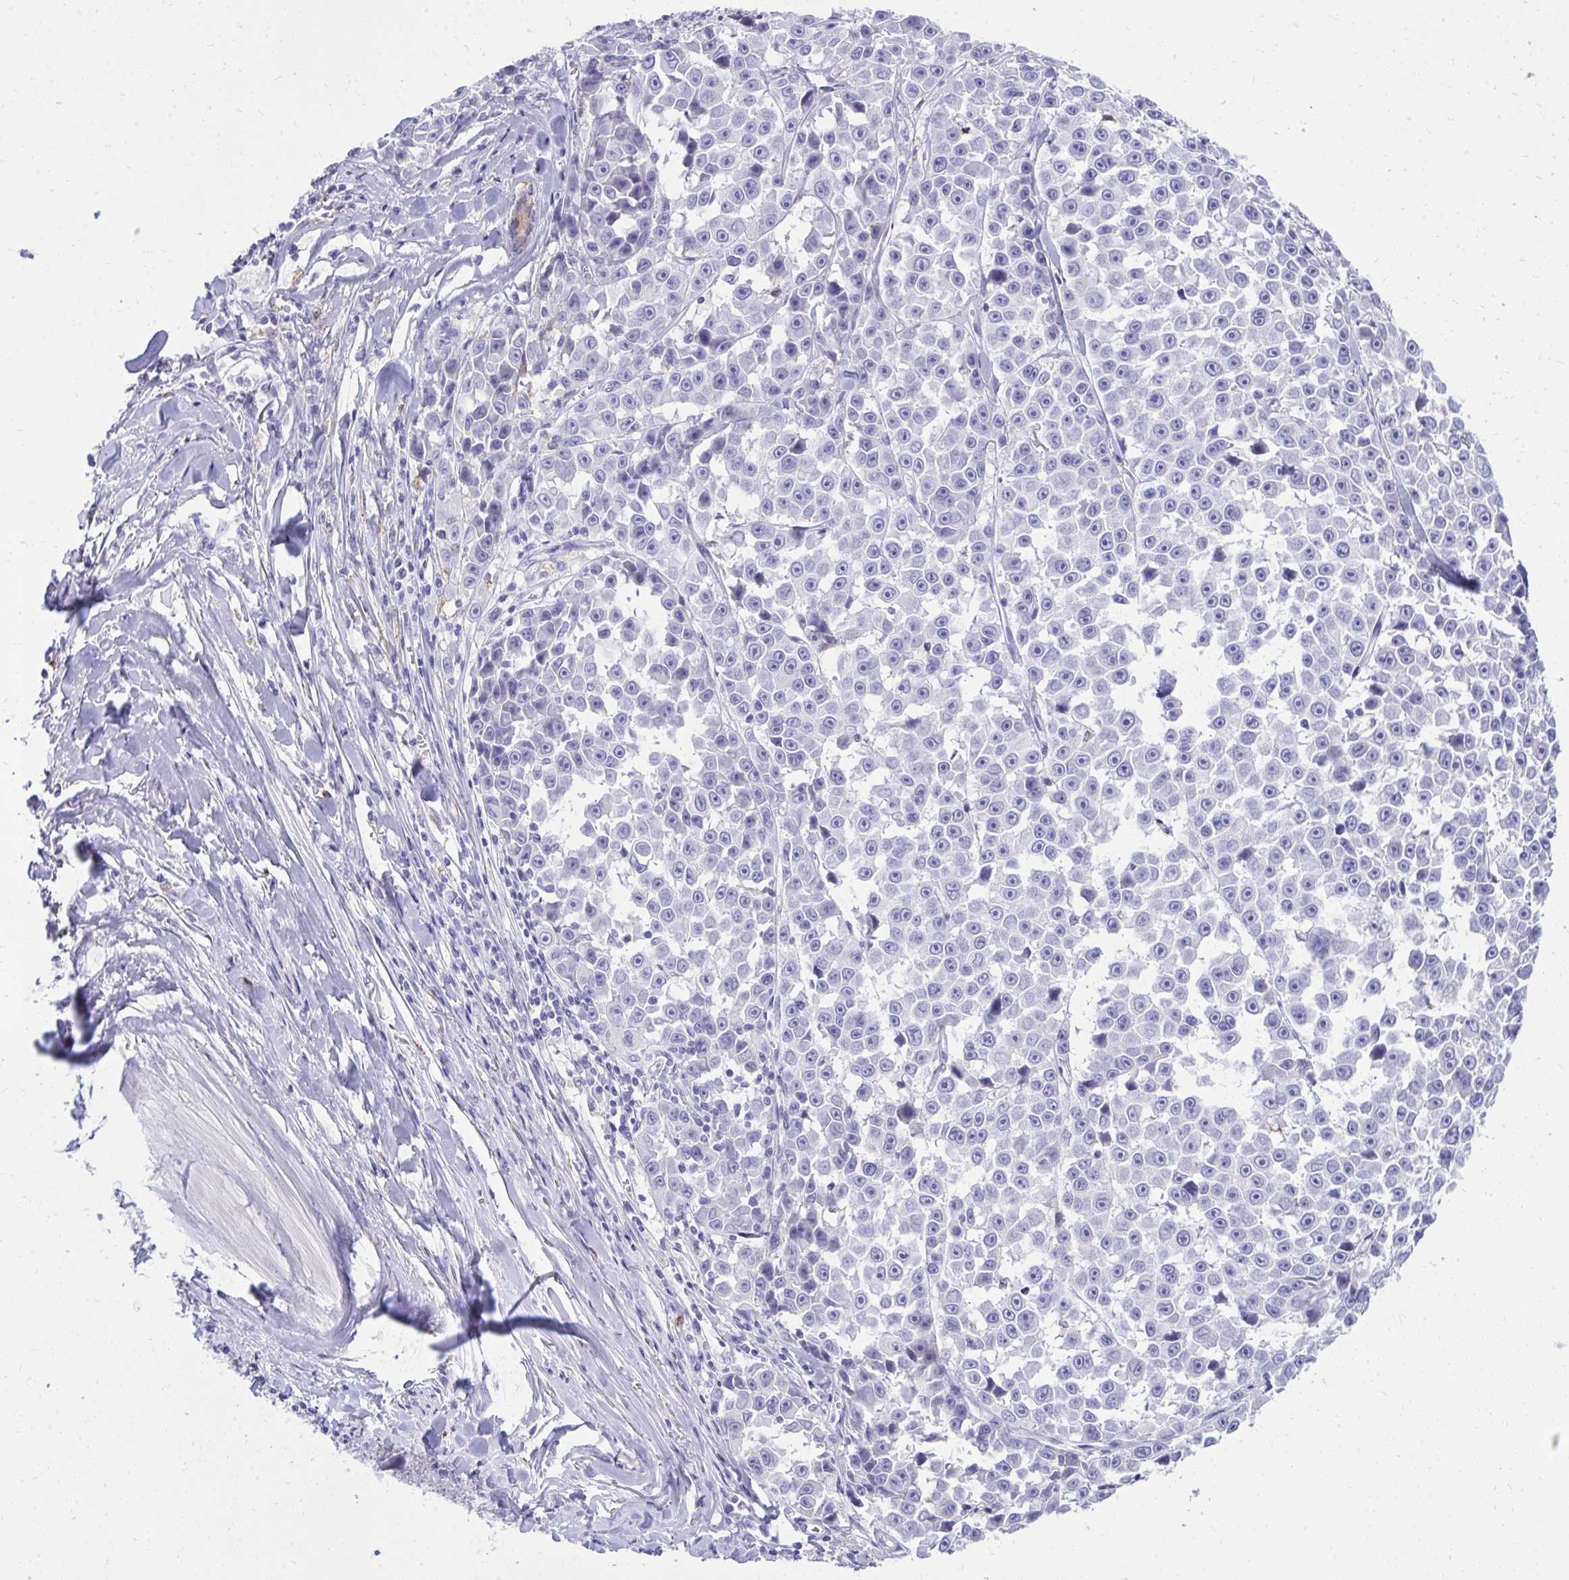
{"staining": {"intensity": "negative", "quantity": "none", "location": "none"}, "tissue": "melanoma", "cell_type": "Tumor cells", "image_type": "cancer", "snomed": [{"axis": "morphology", "description": "Malignant melanoma, NOS"}, {"axis": "topography", "description": "Skin"}], "caption": "Immunohistochemical staining of malignant melanoma shows no significant positivity in tumor cells.", "gene": "PSD", "patient": {"sex": "female", "age": 66}}